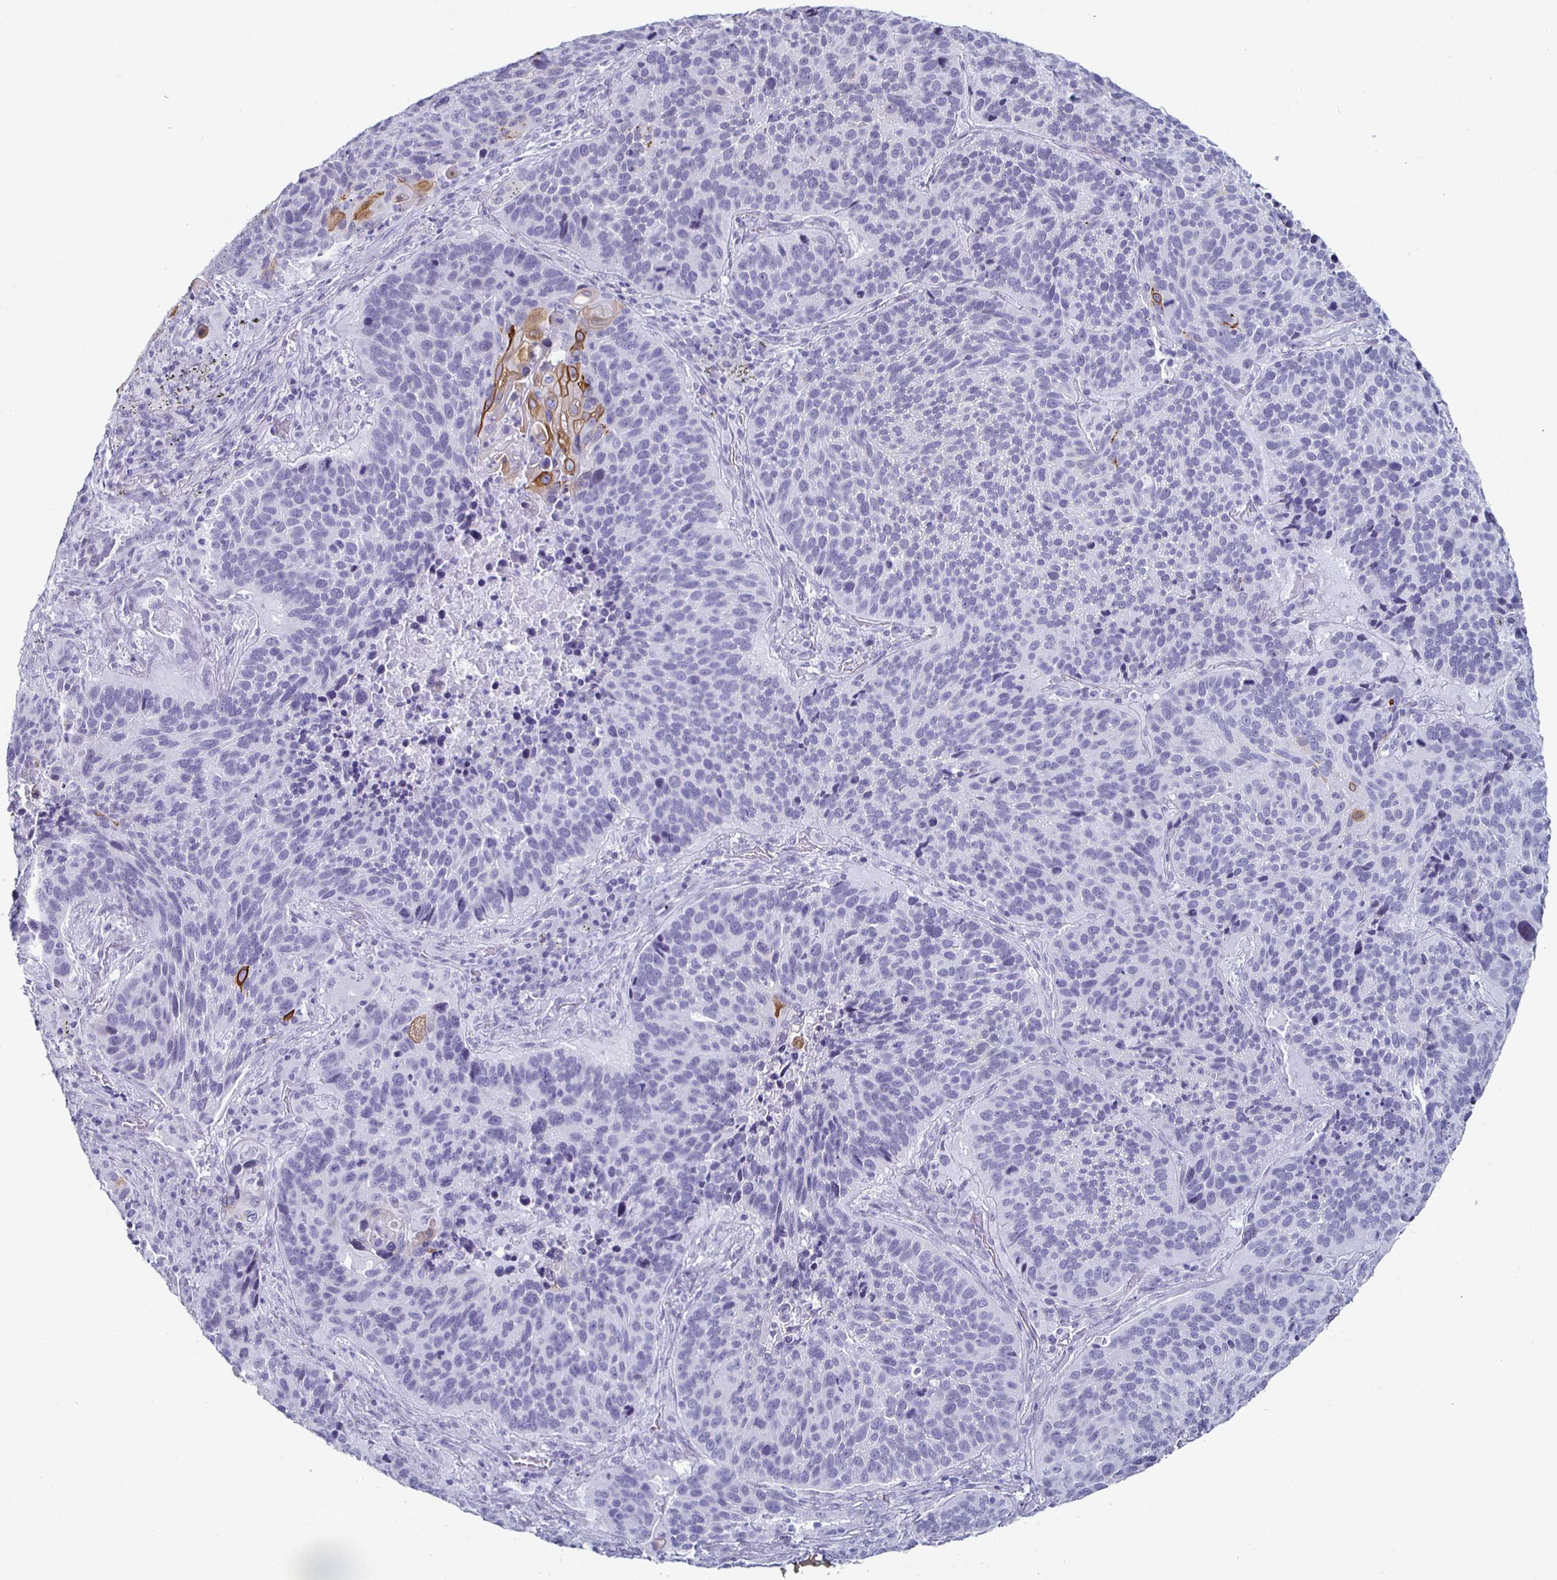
{"staining": {"intensity": "moderate", "quantity": "<25%", "location": "cytoplasmic/membranous"}, "tissue": "lung cancer", "cell_type": "Tumor cells", "image_type": "cancer", "snomed": [{"axis": "morphology", "description": "Squamous cell carcinoma, NOS"}, {"axis": "topography", "description": "Lung"}], "caption": "Human squamous cell carcinoma (lung) stained for a protein (brown) displays moderate cytoplasmic/membranous positive staining in approximately <25% of tumor cells.", "gene": "KRT4", "patient": {"sex": "male", "age": 68}}